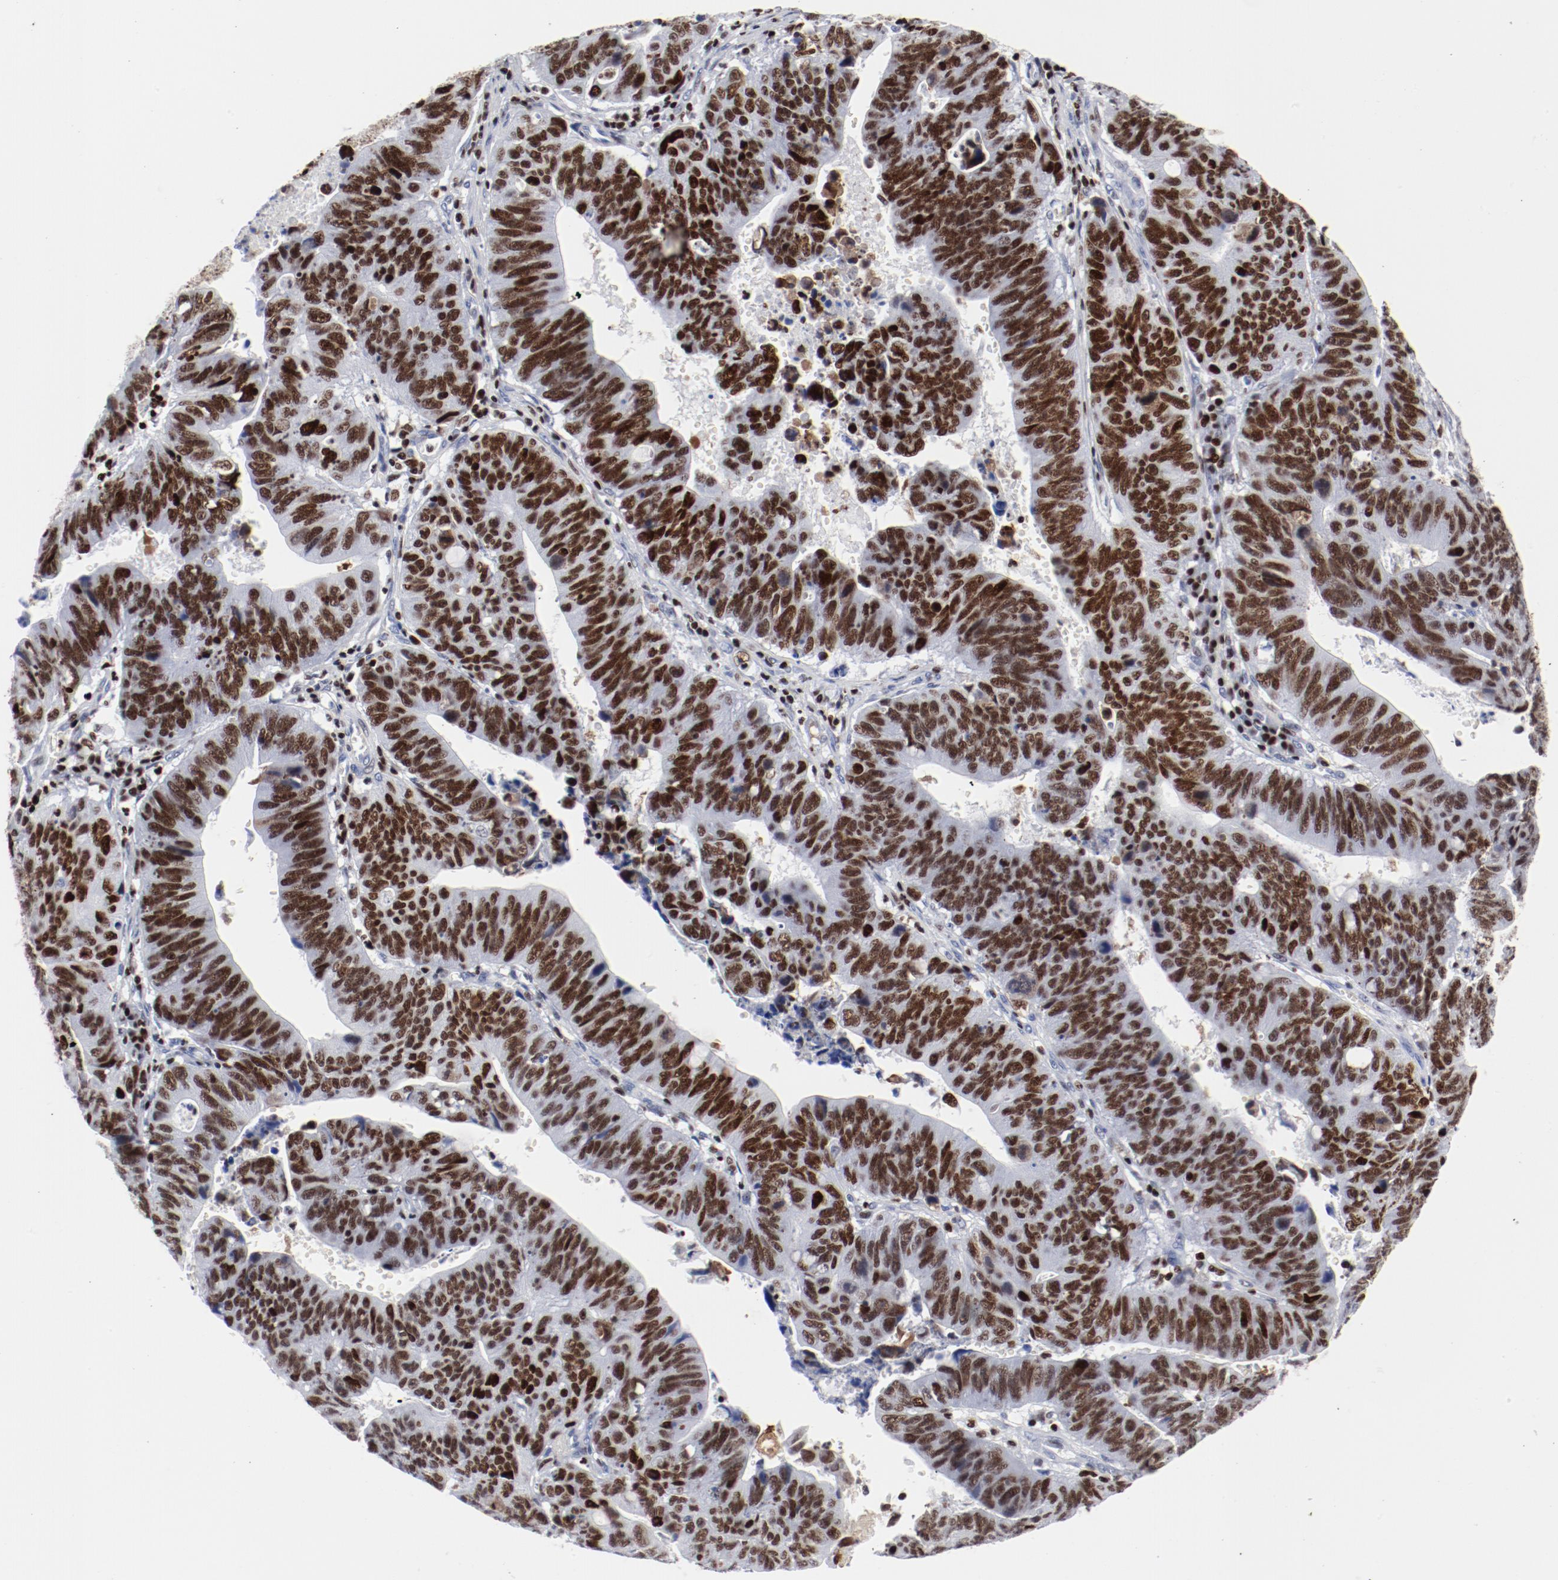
{"staining": {"intensity": "strong", "quantity": ">75%", "location": "nuclear"}, "tissue": "stomach cancer", "cell_type": "Tumor cells", "image_type": "cancer", "snomed": [{"axis": "morphology", "description": "Adenocarcinoma, NOS"}, {"axis": "topography", "description": "Stomach"}], "caption": "Protein expression analysis of human stomach cancer reveals strong nuclear staining in approximately >75% of tumor cells.", "gene": "SMARCC2", "patient": {"sex": "male", "age": 59}}